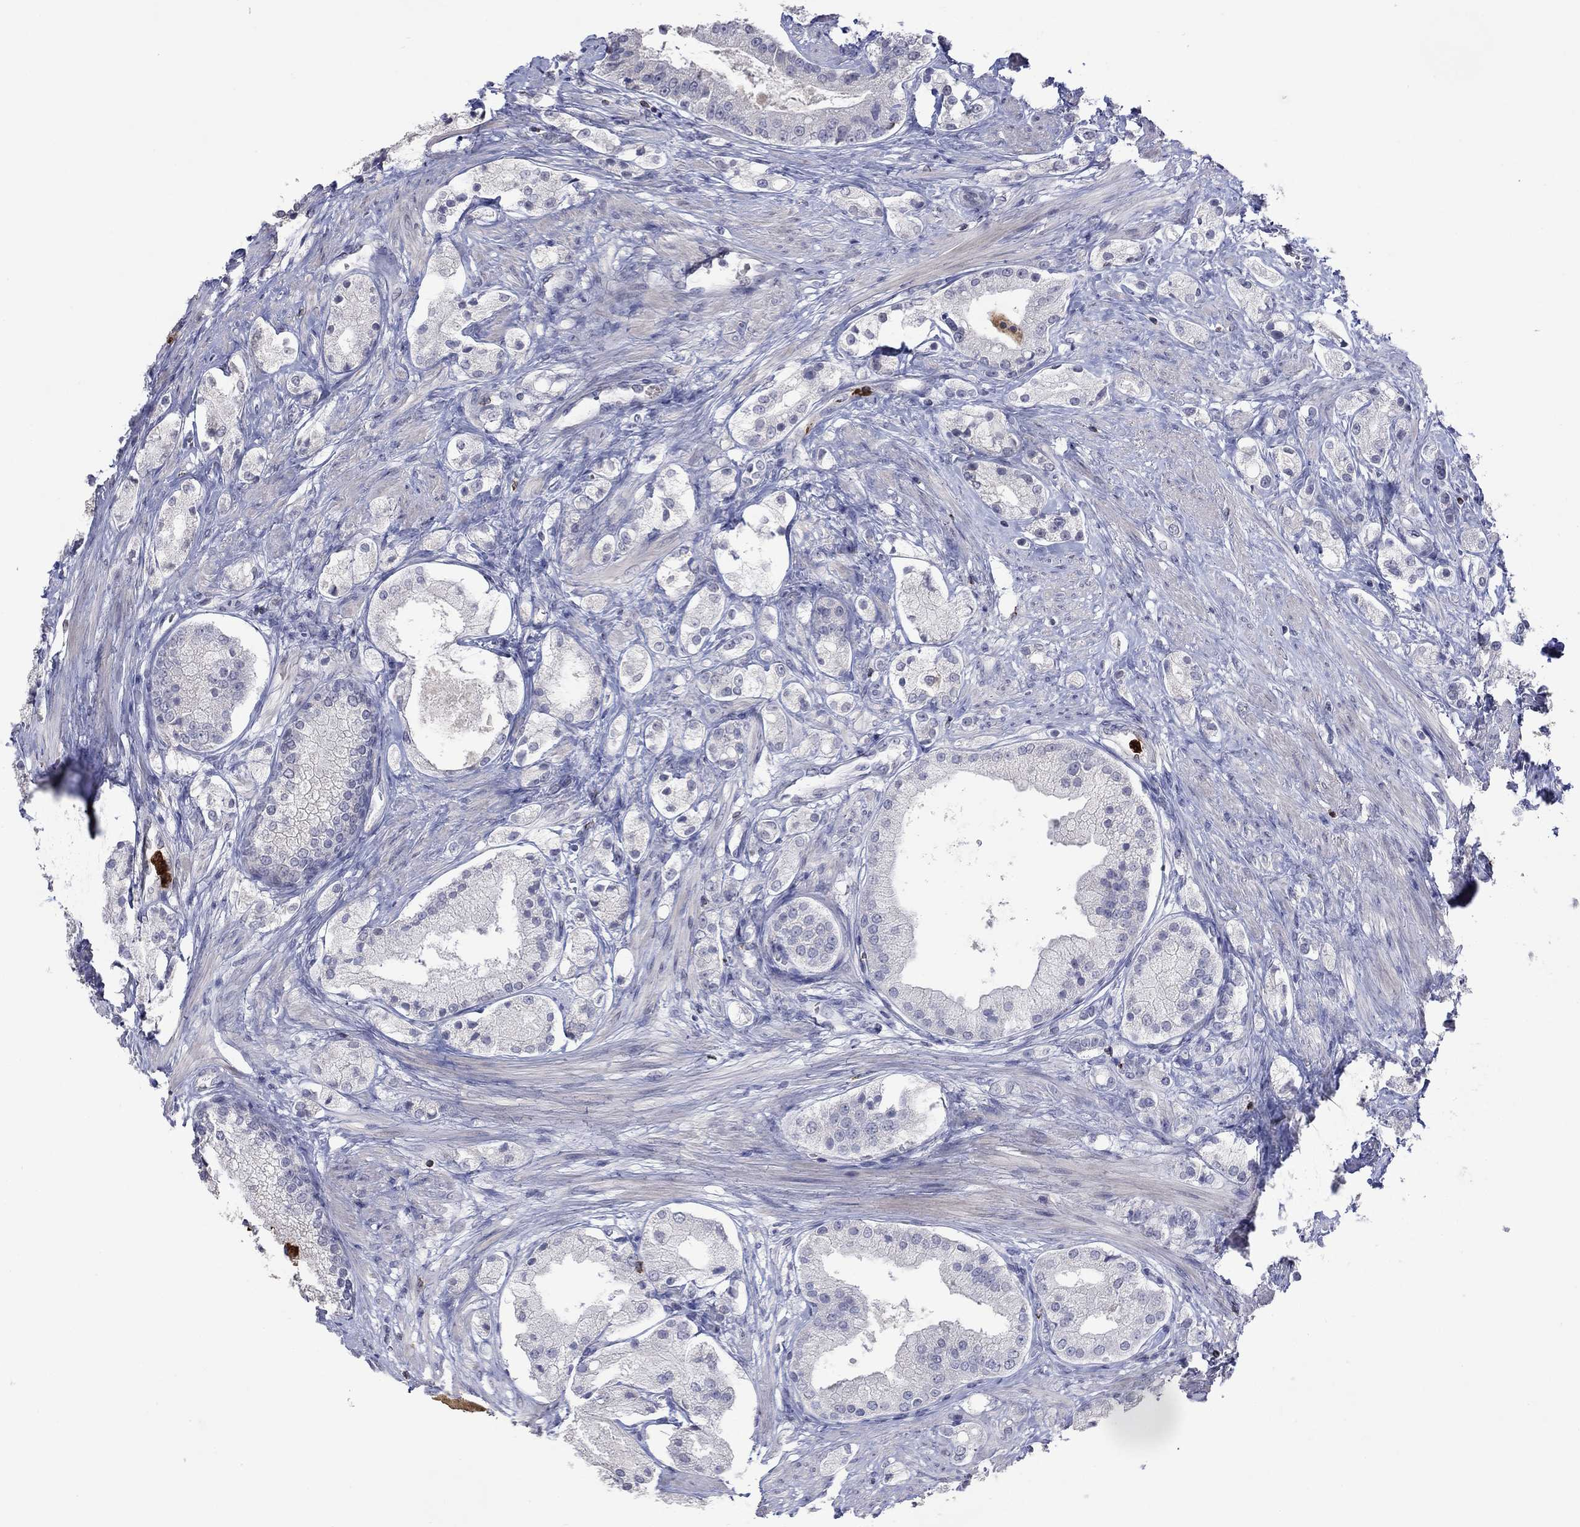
{"staining": {"intensity": "negative", "quantity": "none", "location": "none"}, "tissue": "prostate cancer", "cell_type": "Tumor cells", "image_type": "cancer", "snomed": [{"axis": "morphology", "description": "Adenocarcinoma, NOS"}, {"axis": "topography", "description": "Prostate and seminal vesicle, NOS"}, {"axis": "topography", "description": "Prostate"}], "caption": "Immunohistochemistry of human prostate adenocarcinoma reveals no expression in tumor cells.", "gene": "CCL5", "patient": {"sex": "male", "age": 67}}